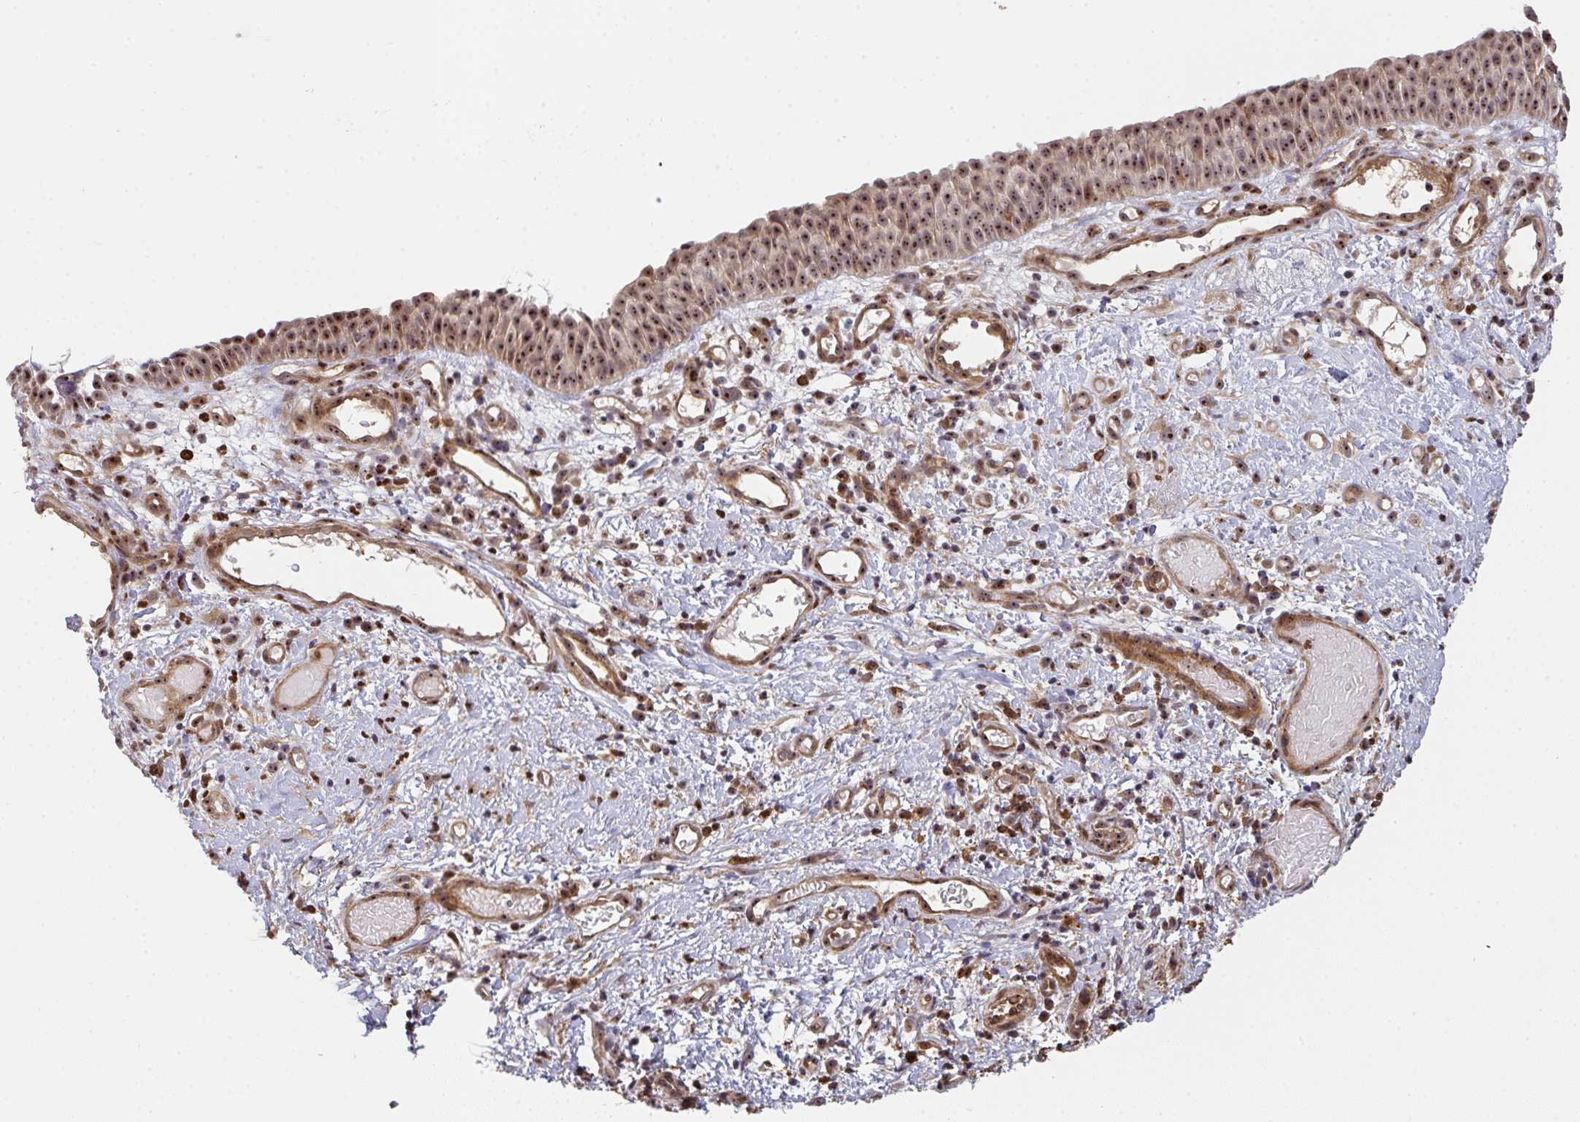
{"staining": {"intensity": "moderate", "quantity": ">75%", "location": "cytoplasmic/membranous,nuclear"}, "tissue": "nasopharynx", "cell_type": "Respiratory epithelial cells", "image_type": "normal", "snomed": [{"axis": "morphology", "description": "Normal tissue, NOS"}, {"axis": "morphology", "description": "Inflammation, NOS"}, {"axis": "topography", "description": "Nasopharynx"}], "caption": "A micrograph of human nasopharynx stained for a protein exhibits moderate cytoplasmic/membranous,nuclear brown staining in respiratory epithelial cells. (Brightfield microscopy of DAB IHC at high magnification).", "gene": "SIMC1", "patient": {"sex": "male", "age": 54}}